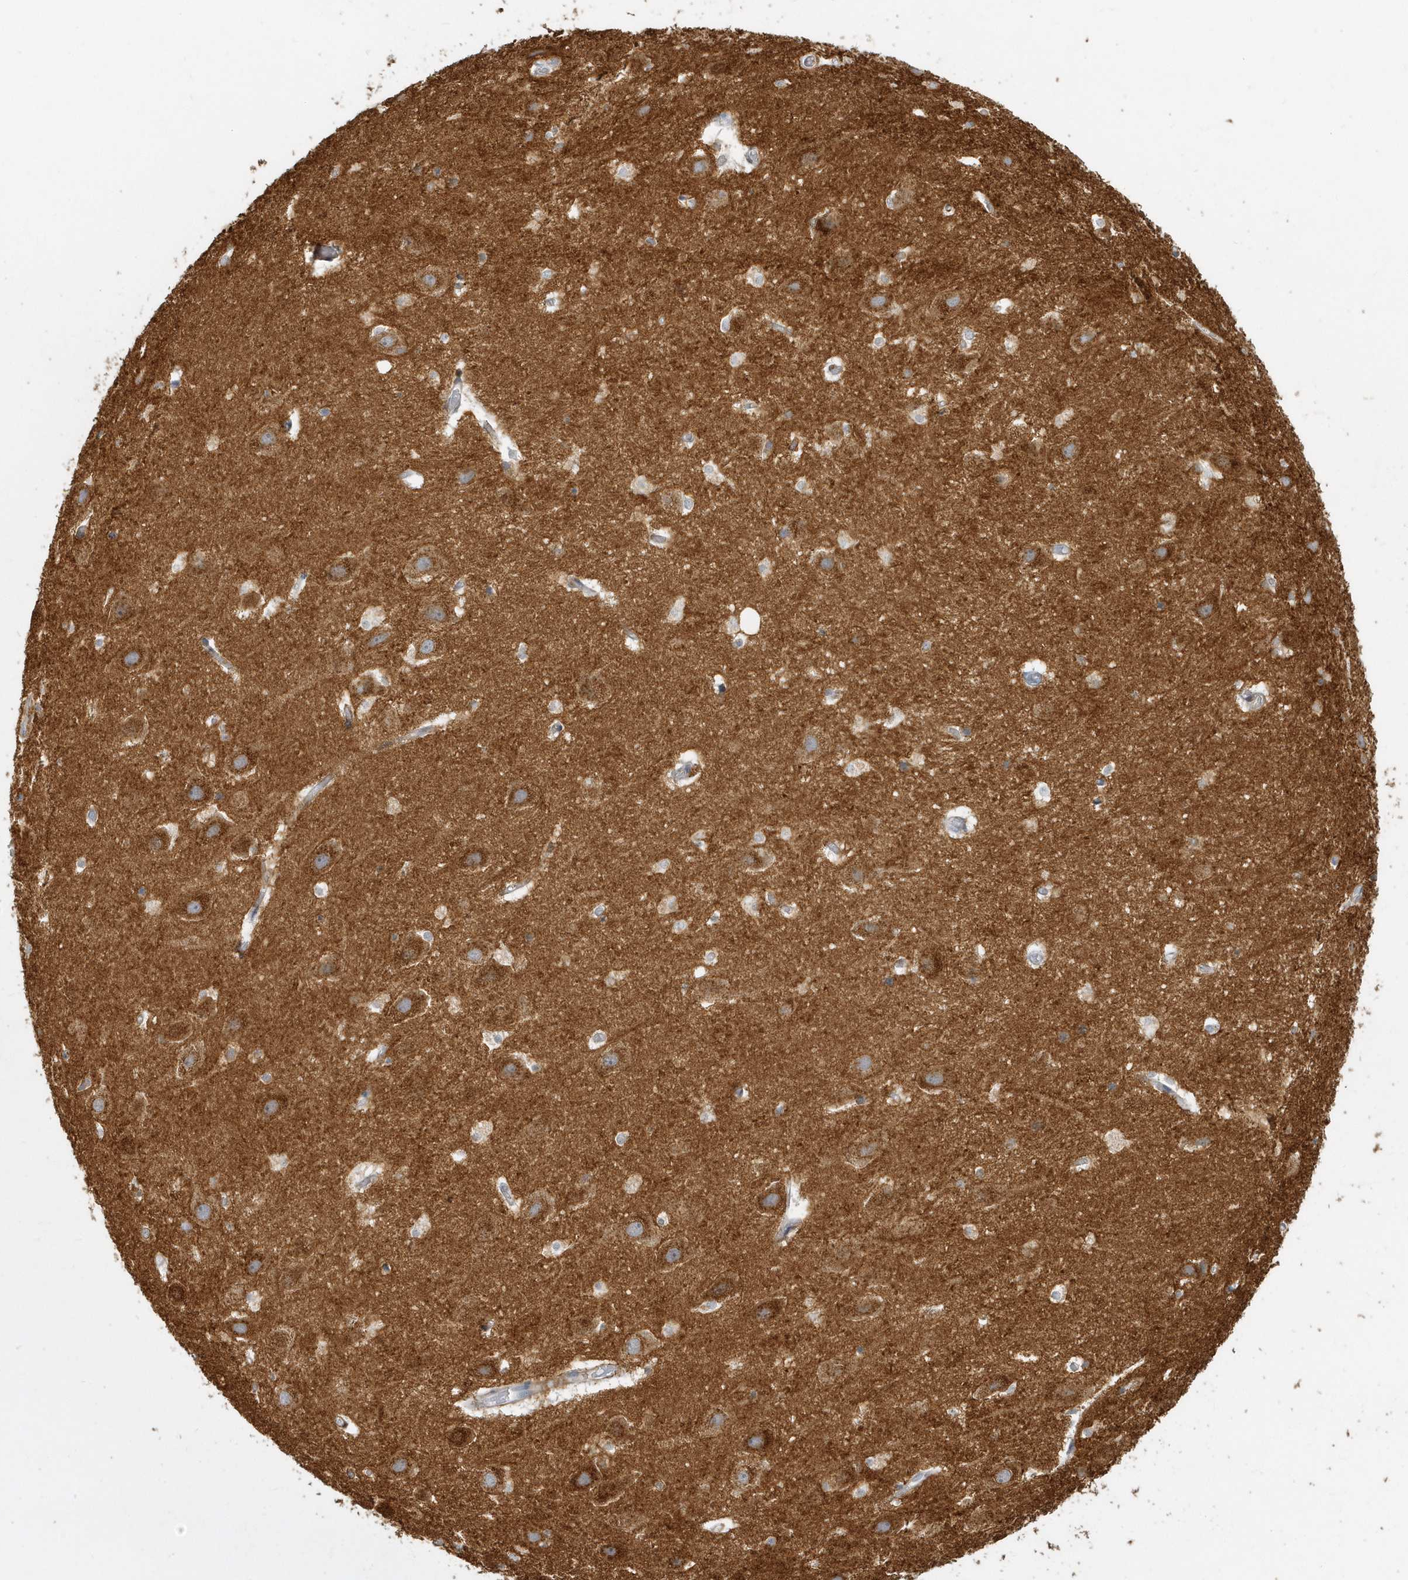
{"staining": {"intensity": "moderate", "quantity": "<25%", "location": "cytoplasmic/membranous"}, "tissue": "hippocampus", "cell_type": "Glial cells", "image_type": "normal", "snomed": [{"axis": "morphology", "description": "Normal tissue, NOS"}, {"axis": "topography", "description": "Hippocampus"}], "caption": "The immunohistochemical stain labels moderate cytoplasmic/membranous staining in glial cells of unremarkable hippocampus.", "gene": "NAPB", "patient": {"sex": "female", "age": 52}}